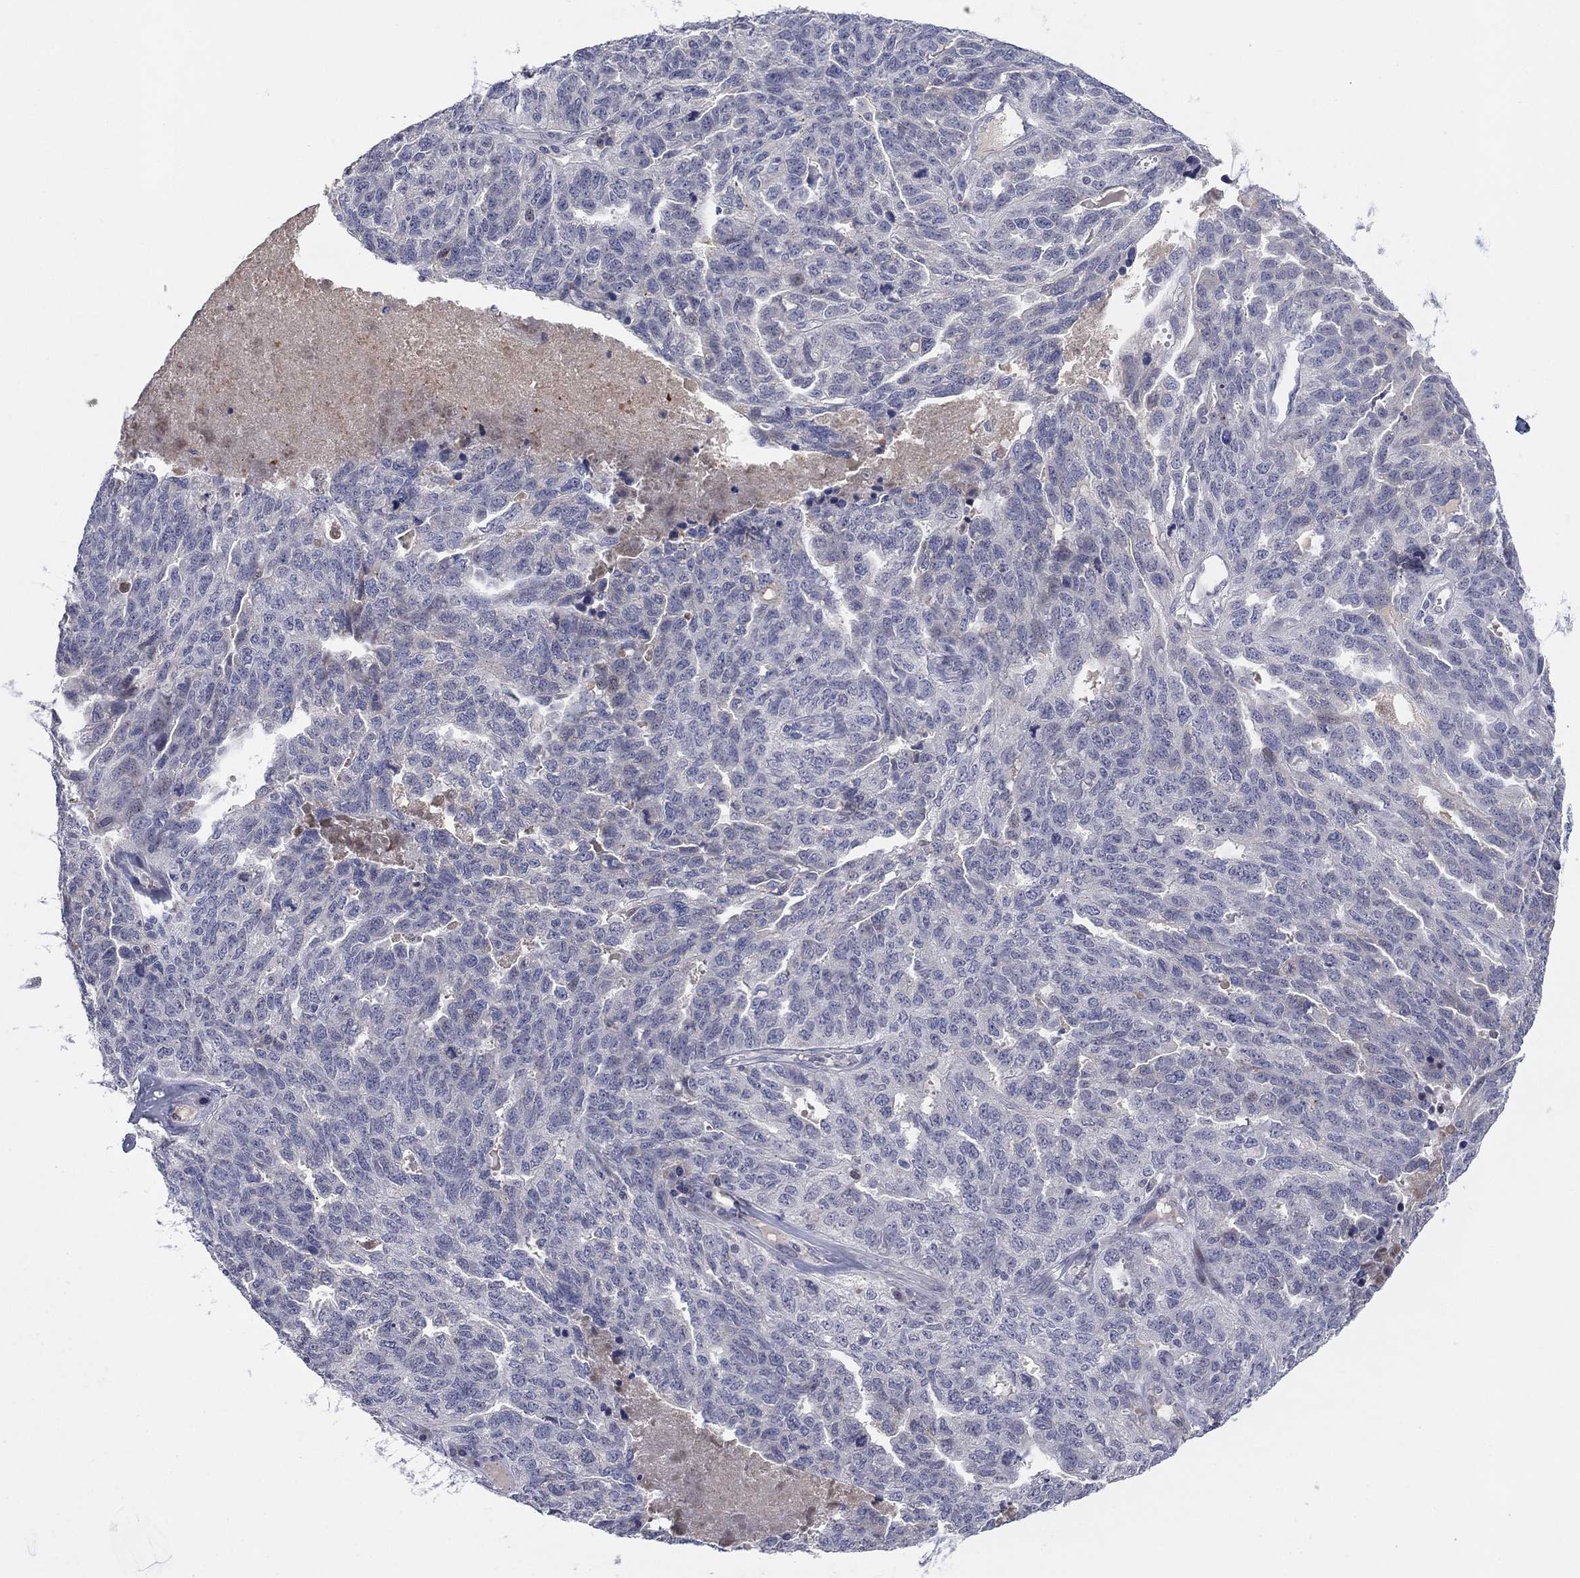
{"staining": {"intensity": "negative", "quantity": "none", "location": "none"}, "tissue": "ovarian cancer", "cell_type": "Tumor cells", "image_type": "cancer", "snomed": [{"axis": "morphology", "description": "Cystadenocarcinoma, serous, NOS"}, {"axis": "topography", "description": "Ovary"}], "caption": "The micrograph displays no significant positivity in tumor cells of ovarian cancer.", "gene": "AMN1", "patient": {"sex": "female", "age": 71}}